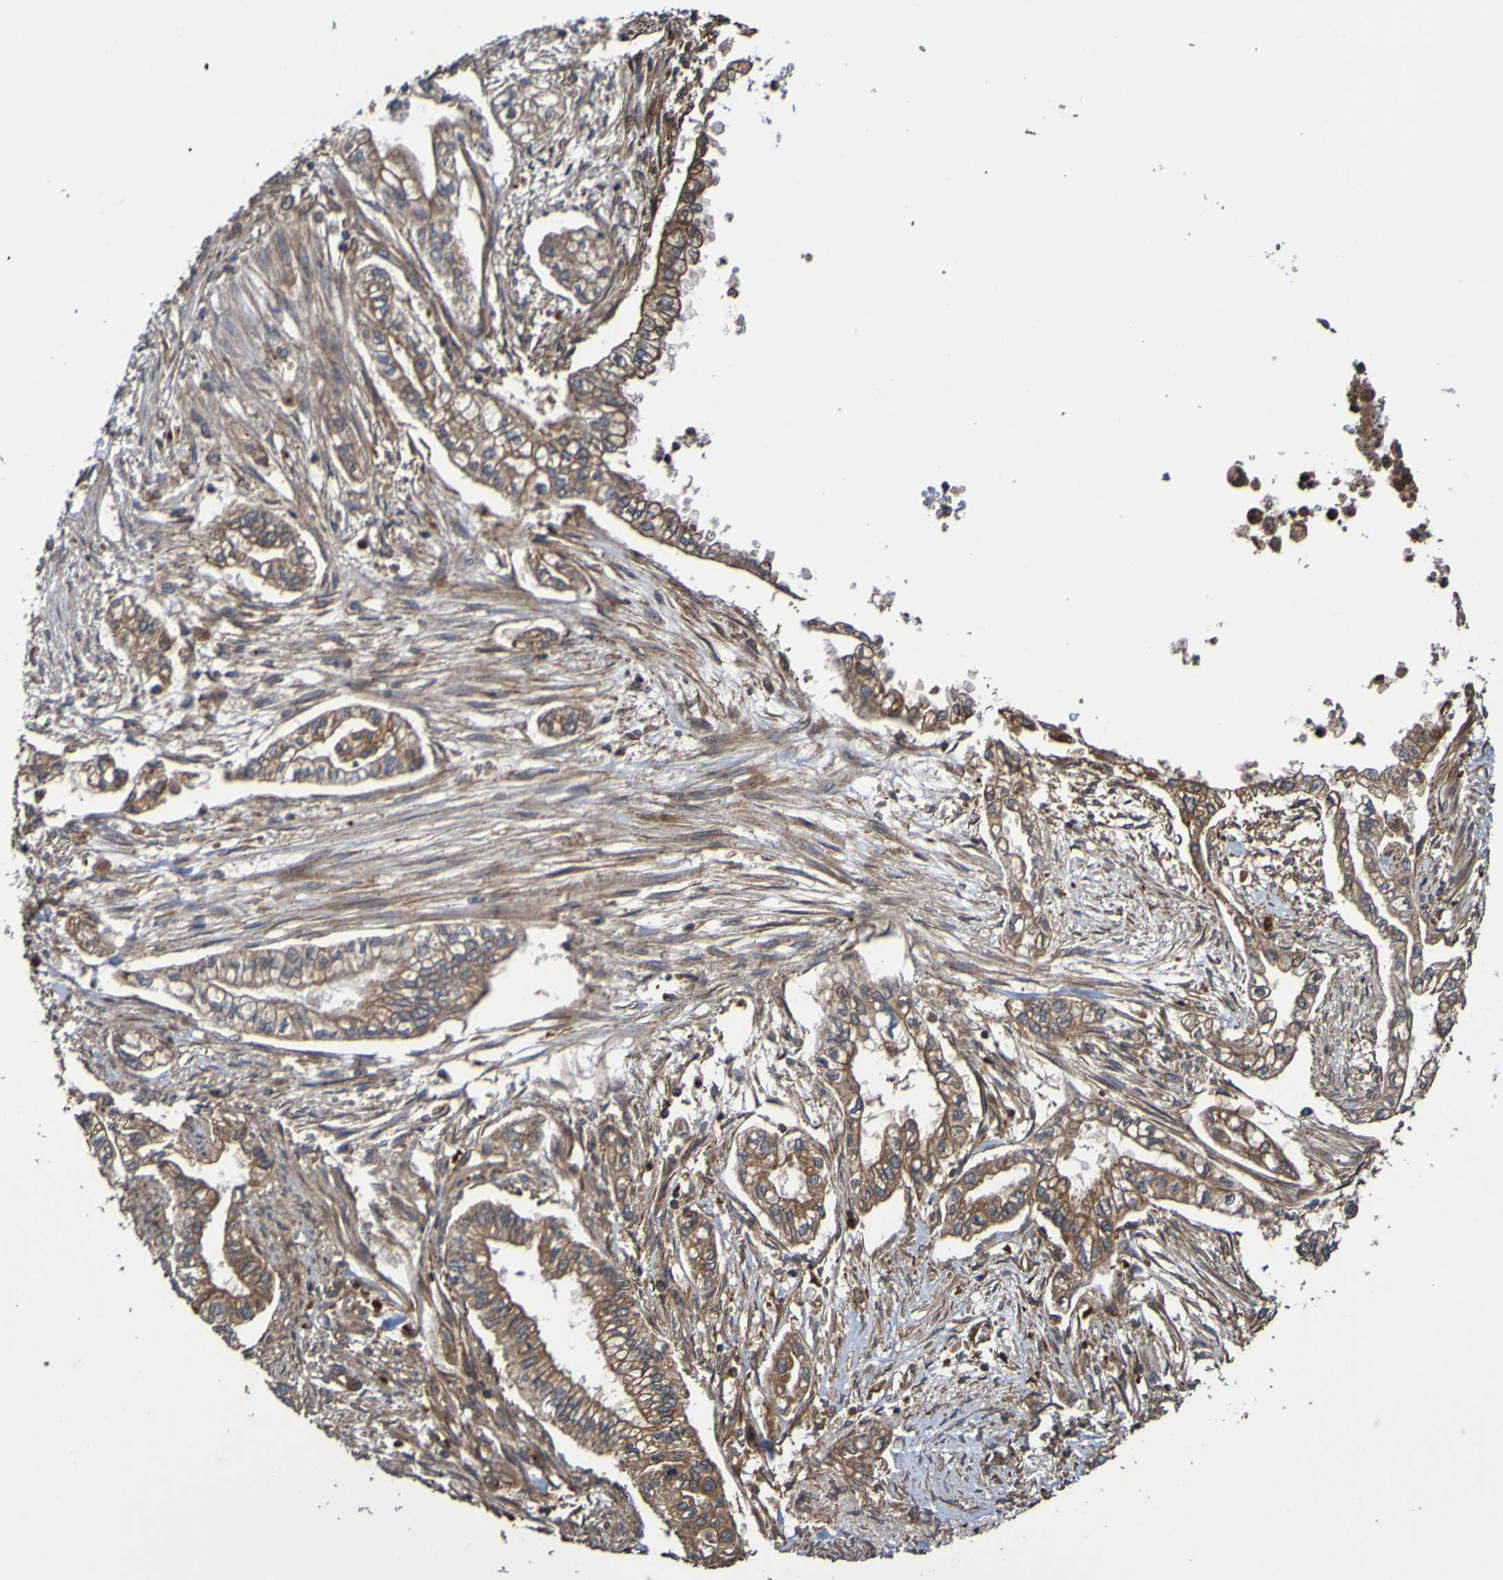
{"staining": {"intensity": "moderate", "quantity": ">75%", "location": "cytoplasmic/membranous"}, "tissue": "pancreatic cancer", "cell_type": "Tumor cells", "image_type": "cancer", "snomed": [{"axis": "morphology", "description": "Normal tissue, NOS"}, {"axis": "topography", "description": "Pancreas"}], "caption": "The histopathology image exhibits a brown stain indicating the presence of a protein in the cytoplasmic/membranous of tumor cells in pancreatic cancer. The staining was performed using DAB to visualize the protein expression in brown, while the nuclei were stained in blue with hematoxylin (Magnification: 20x).", "gene": "UCN", "patient": {"sex": "male", "age": 42}}